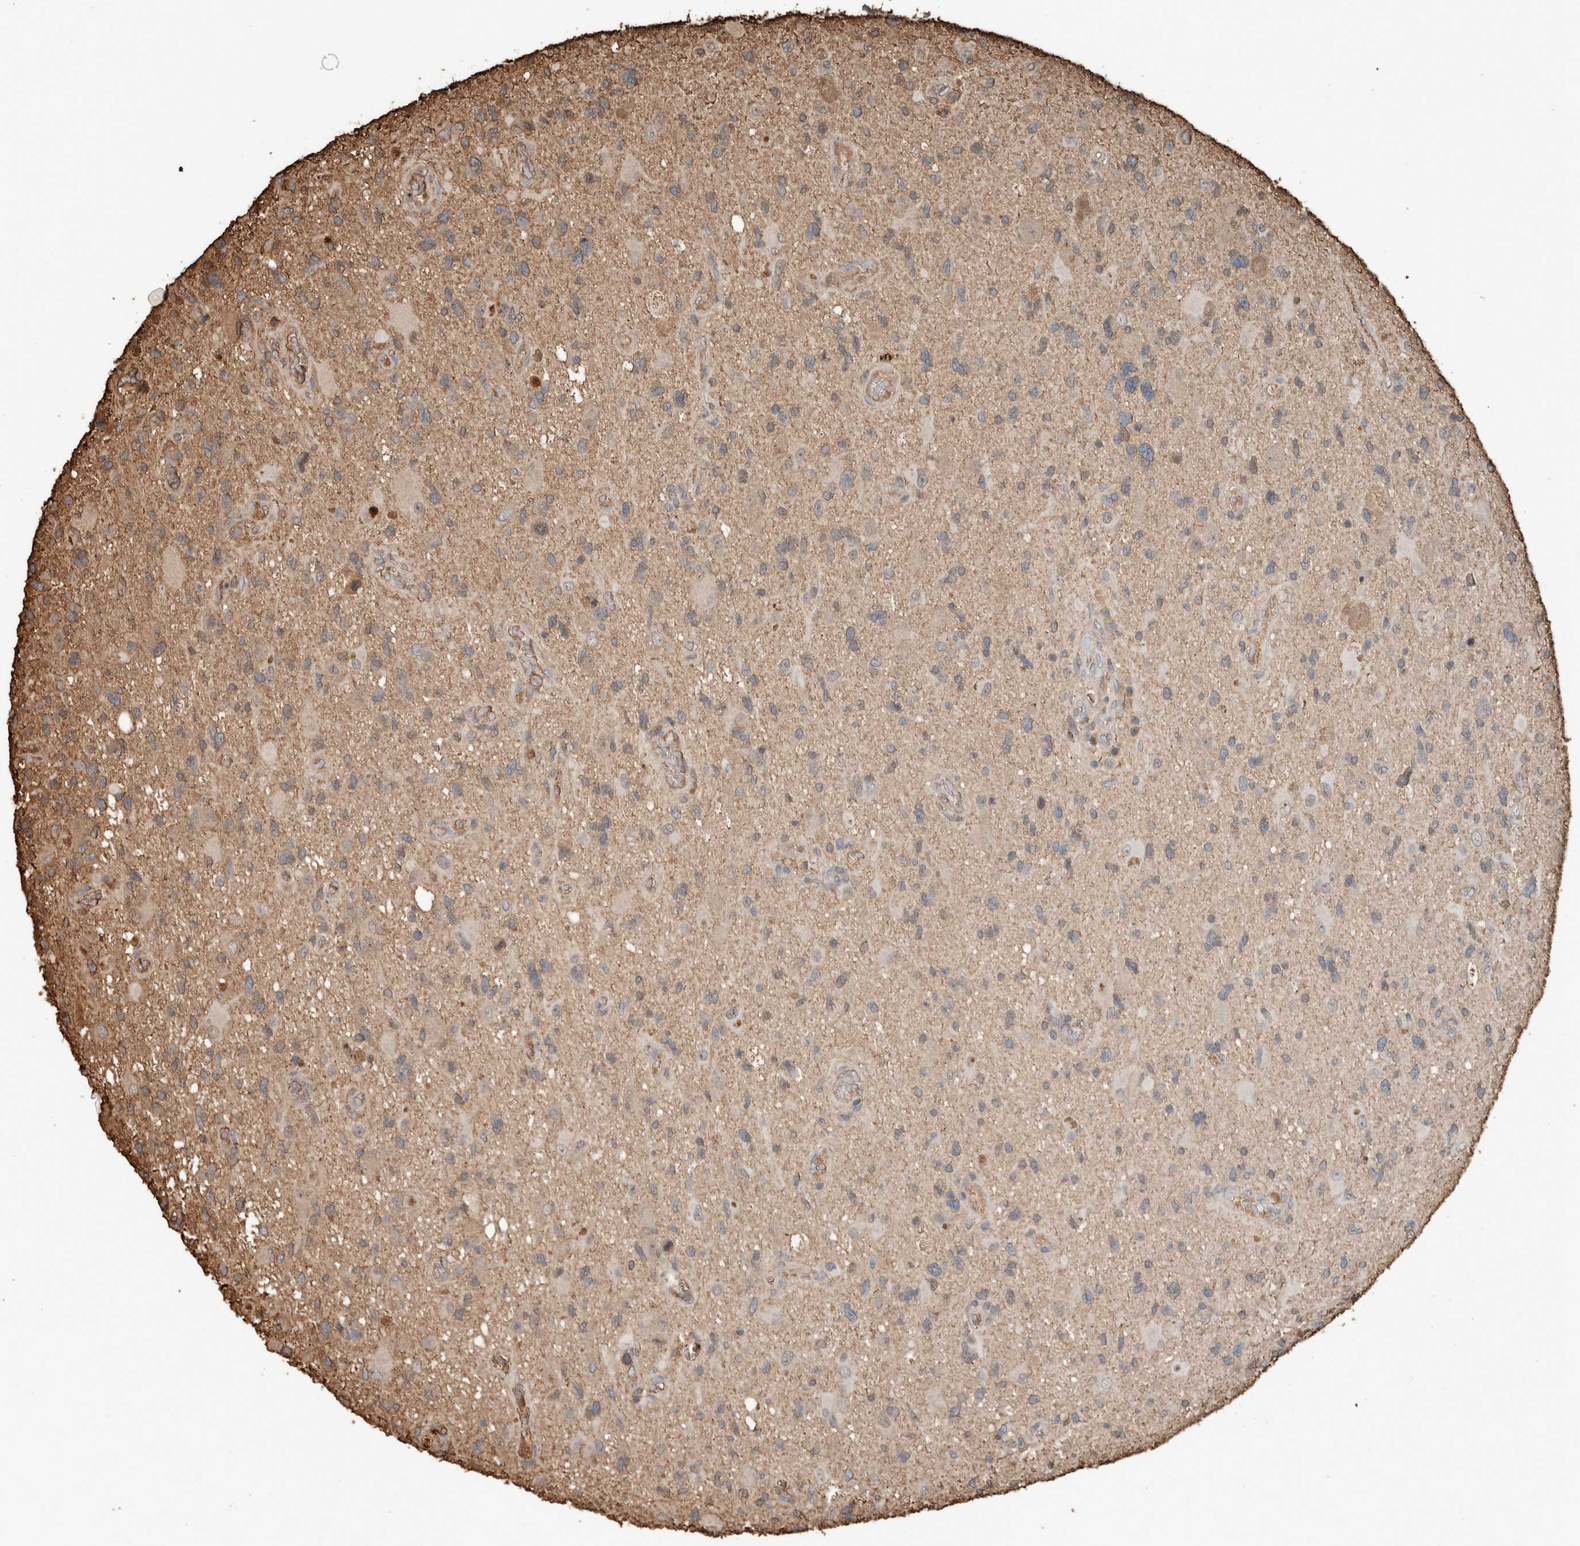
{"staining": {"intensity": "negative", "quantity": "none", "location": "none"}, "tissue": "glioma", "cell_type": "Tumor cells", "image_type": "cancer", "snomed": [{"axis": "morphology", "description": "Glioma, malignant, High grade"}, {"axis": "topography", "description": "Brain"}], "caption": "Human malignant glioma (high-grade) stained for a protein using immunohistochemistry exhibits no positivity in tumor cells.", "gene": "USP34", "patient": {"sex": "male", "age": 33}}